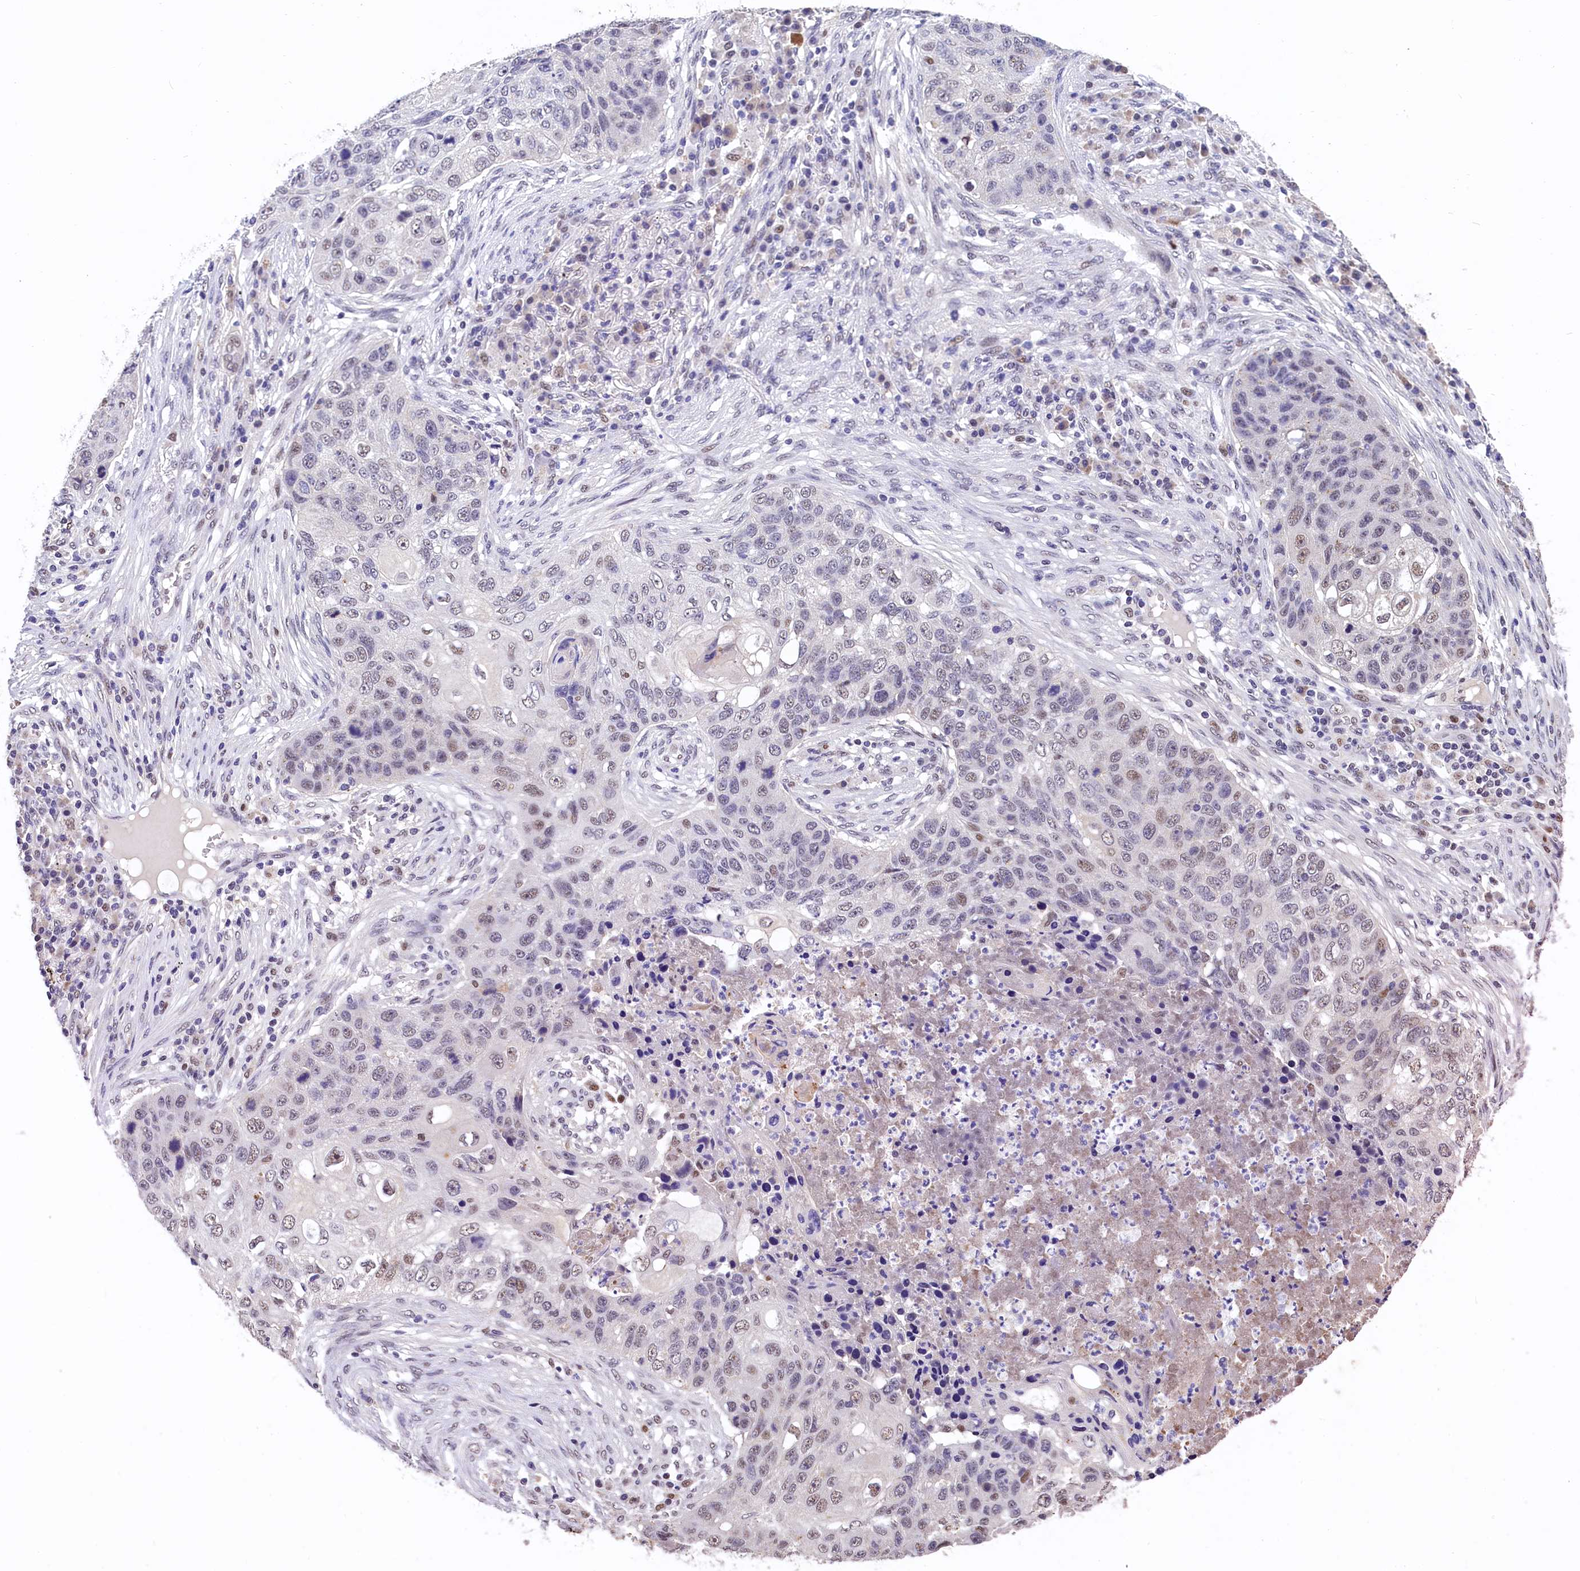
{"staining": {"intensity": "weak", "quantity": "<25%", "location": "nuclear"}, "tissue": "lung cancer", "cell_type": "Tumor cells", "image_type": "cancer", "snomed": [{"axis": "morphology", "description": "Squamous cell carcinoma, NOS"}, {"axis": "topography", "description": "Lung"}], "caption": "Immunohistochemical staining of human lung squamous cell carcinoma demonstrates no significant expression in tumor cells.", "gene": "HECTD4", "patient": {"sex": "female", "age": 63}}